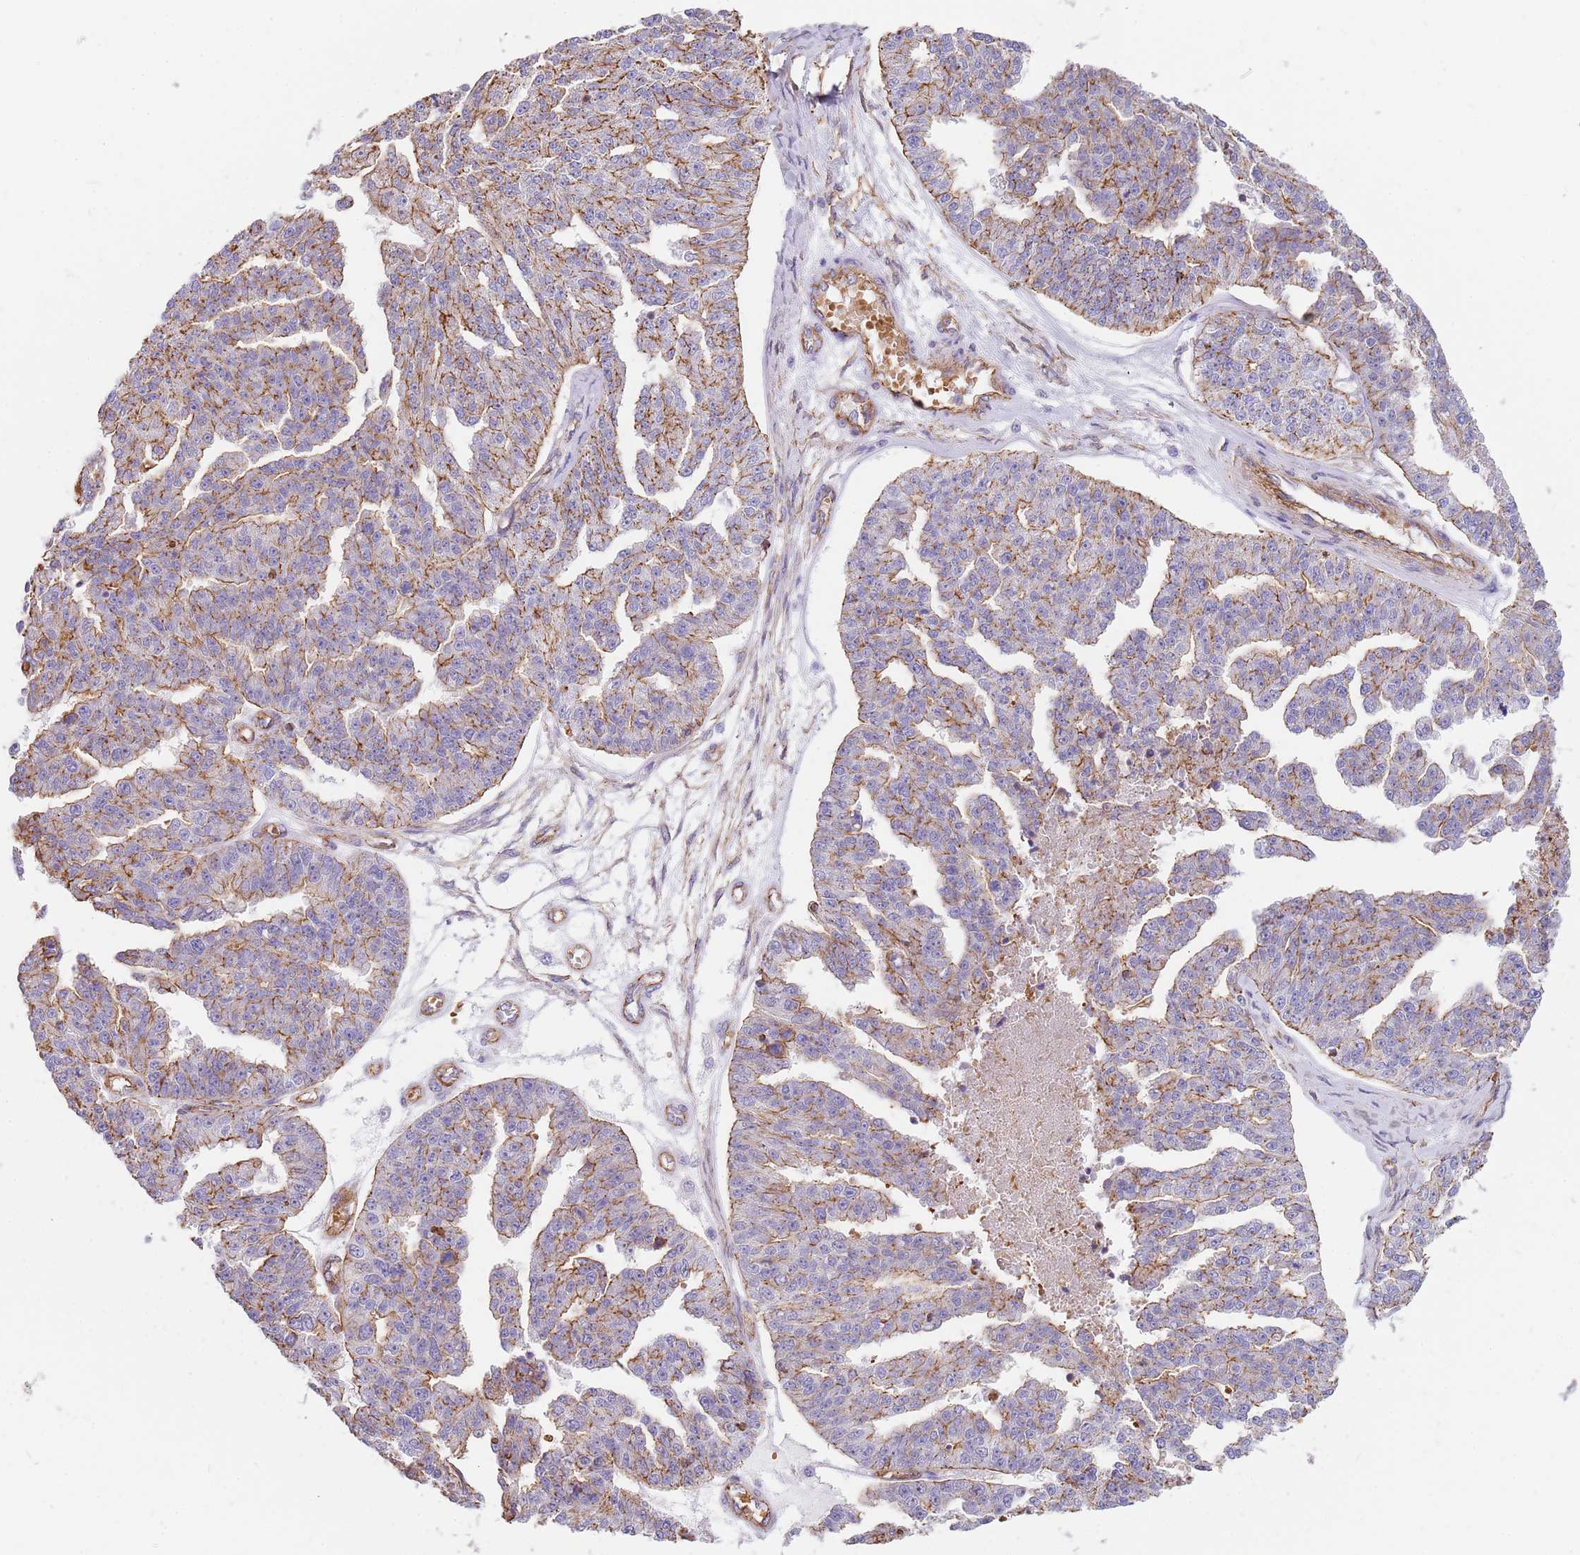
{"staining": {"intensity": "weak", "quantity": "25%-75%", "location": "cytoplasmic/membranous"}, "tissue": "ovarian cancer", "cell_type": "Tumor cells", "image_type": "cancer", "snomed": [{"axis": "morphology", "description": "Cystadenocarcinoma, serous, NOS"}, {"axis": "topography", "description": "Ovary"}], "caption": "Ovarian serous cystadenocarcinoma tissue displays weak cytoplasmic/membranous staining in approximately 25%-75% of tumor cells, visualized by immunohistochemistry.", "gene": "GFRAL", "patient": {"sex": "female", "age": 58}}